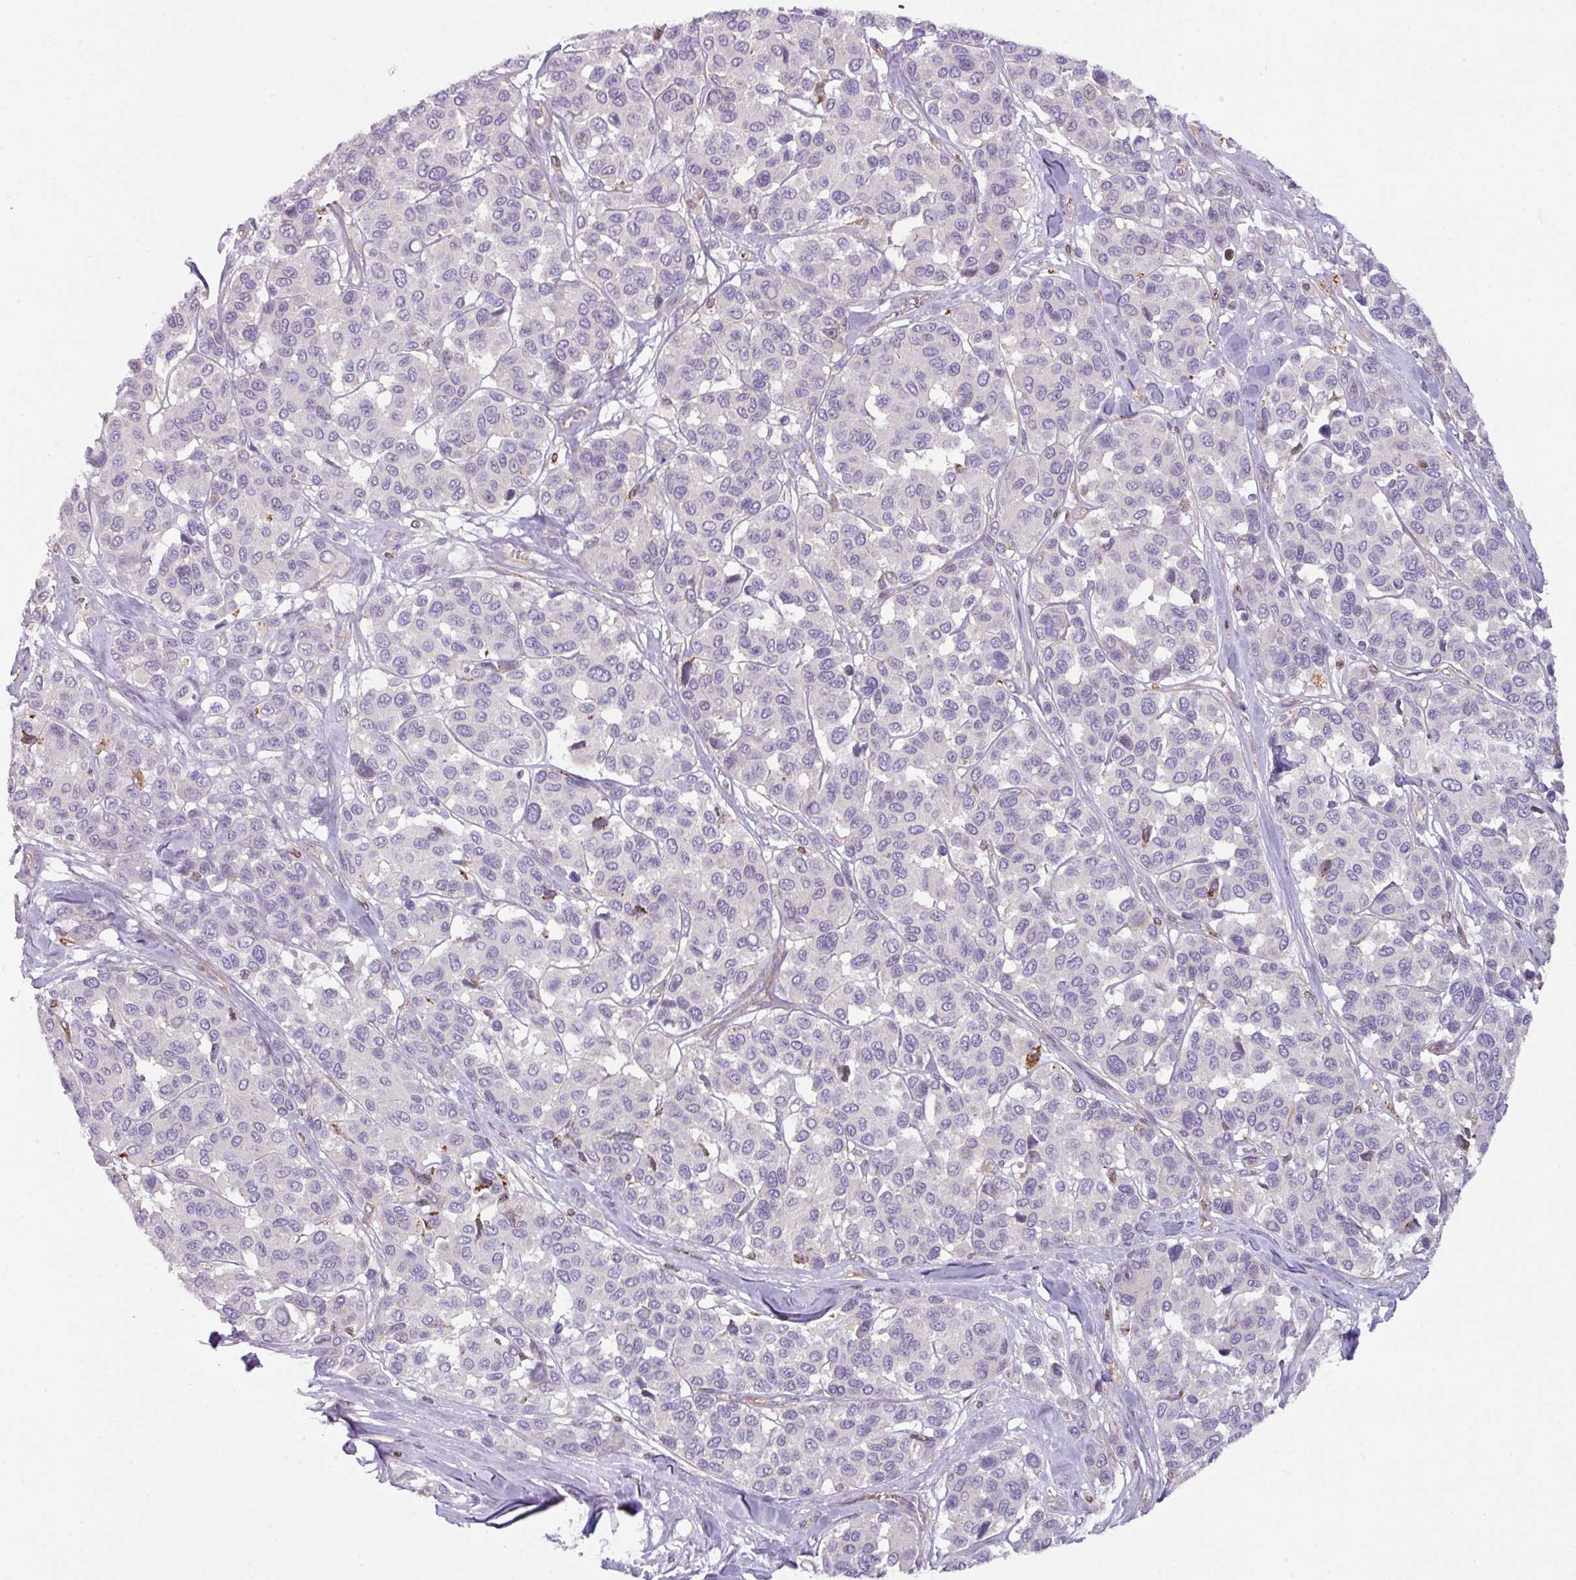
{"staining": {"intensity": "negative", "quantity": "none", "location": "none"}, "tissue": "melanoma", "cell_type": "Tumor cells", "image_type": "cancer", "snomed": [{"axis": "morphology", "description": "Malignant melanoma, NOS"}, {"axis": "topography", "description": "Skin"}], "caption": "IHC histopathology image of human malignant melanoma stained for a protein (brown), which exhibits no expression in tumor cells.", "gene": "BUD23", "patient": {"sex": "female", "age": 66}}